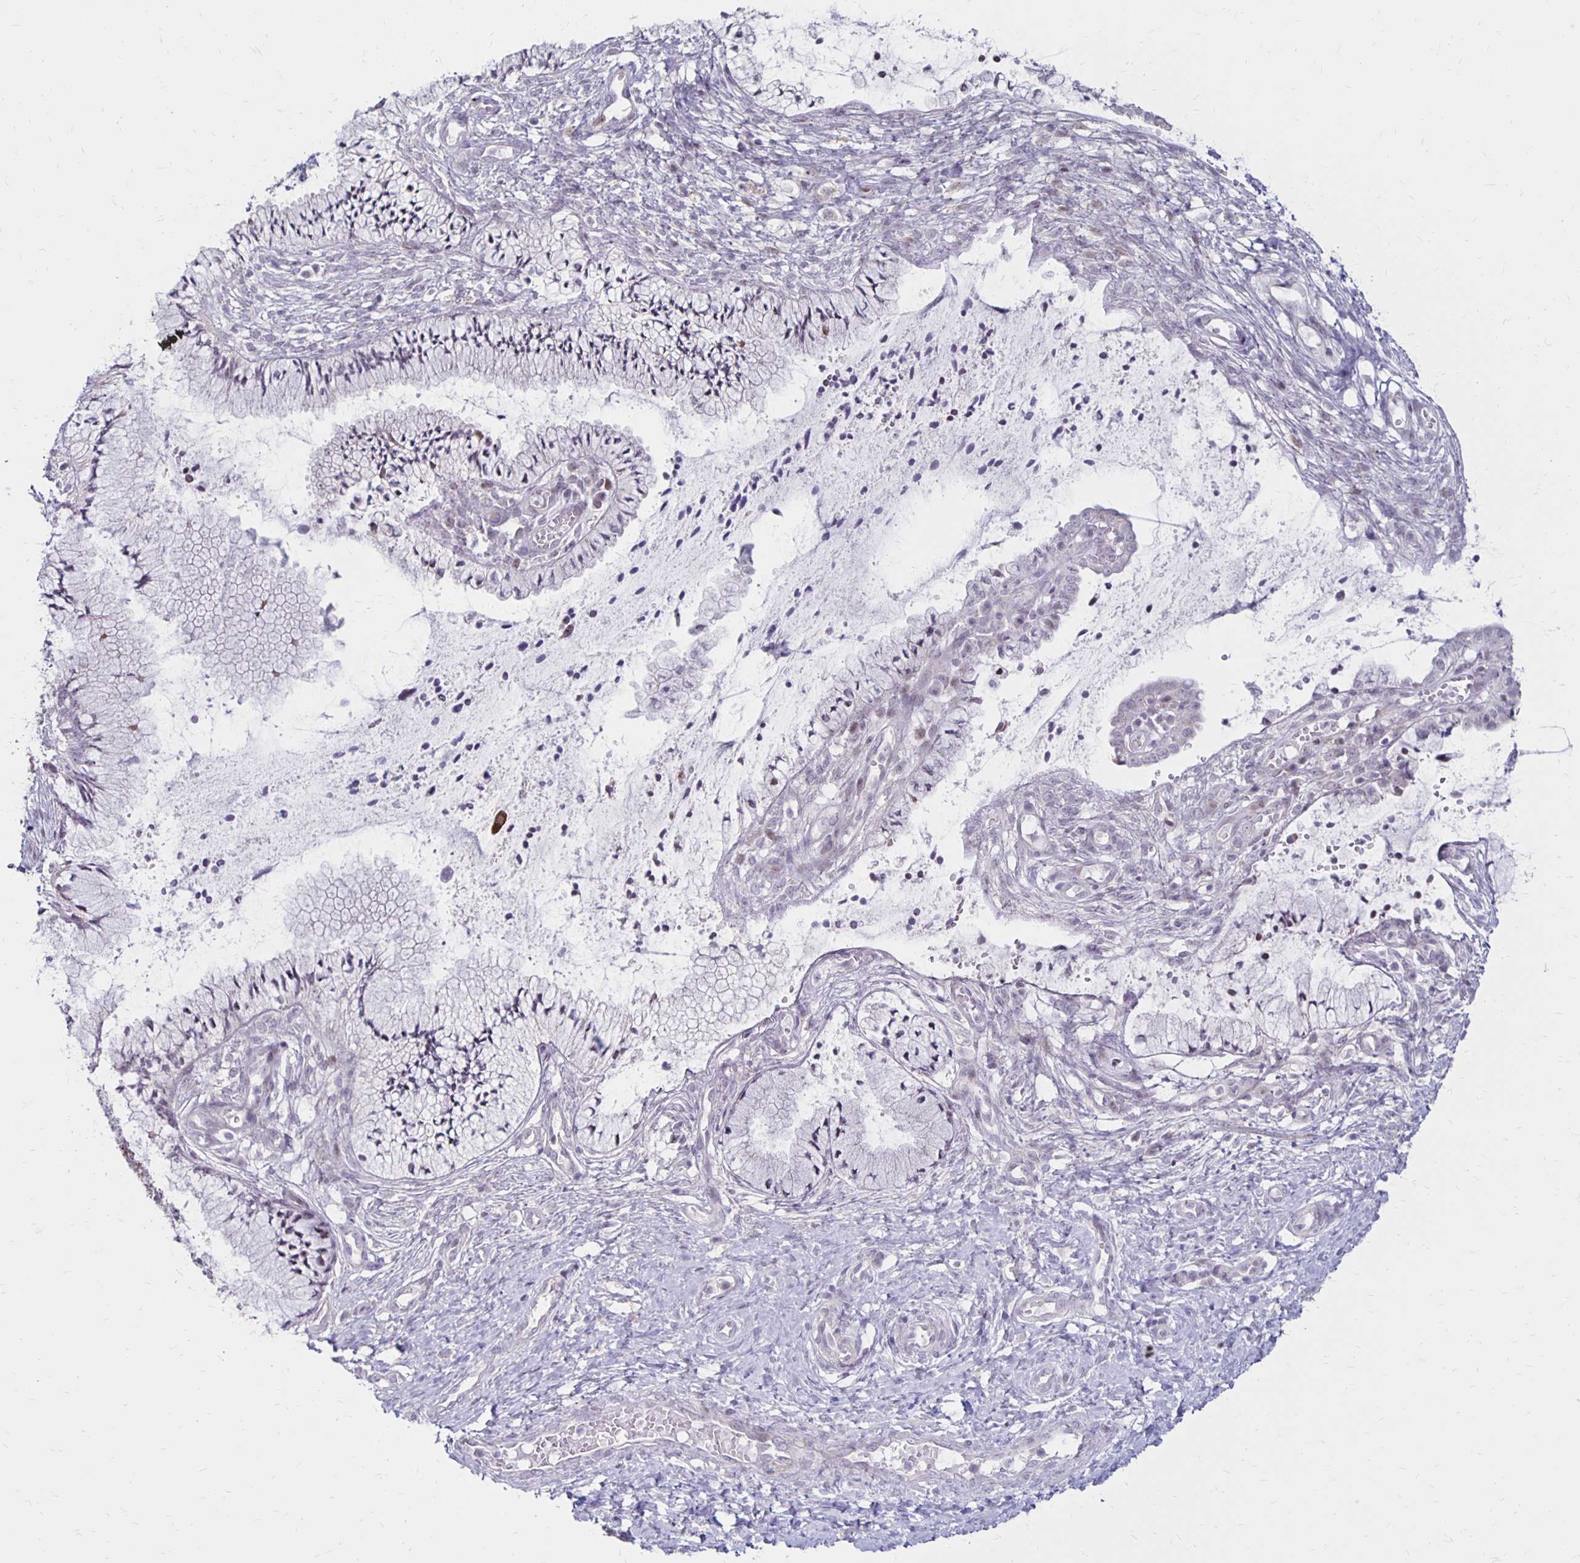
{"staining": {"intensity": "negative", "quantity": "none", "location": "none"}, "tissue": "cervix", "cell_type": "Glandular cells", "image_type": "normal", "snomed": [{"axis": "morphology", "description": "Normal tissue, NOS"}, {"axis": "topography", "description": "Cervix"}], "caption": "There is no significant expression in glandular cells of cervix. The staining was performed using DAB to visualize the protein expression in brown, while the nuclei were stained in blue with hematoxylin (Magnification: 20x).", "gene": "DAGLA", "patient": {"sex": "female", "age": 37}}